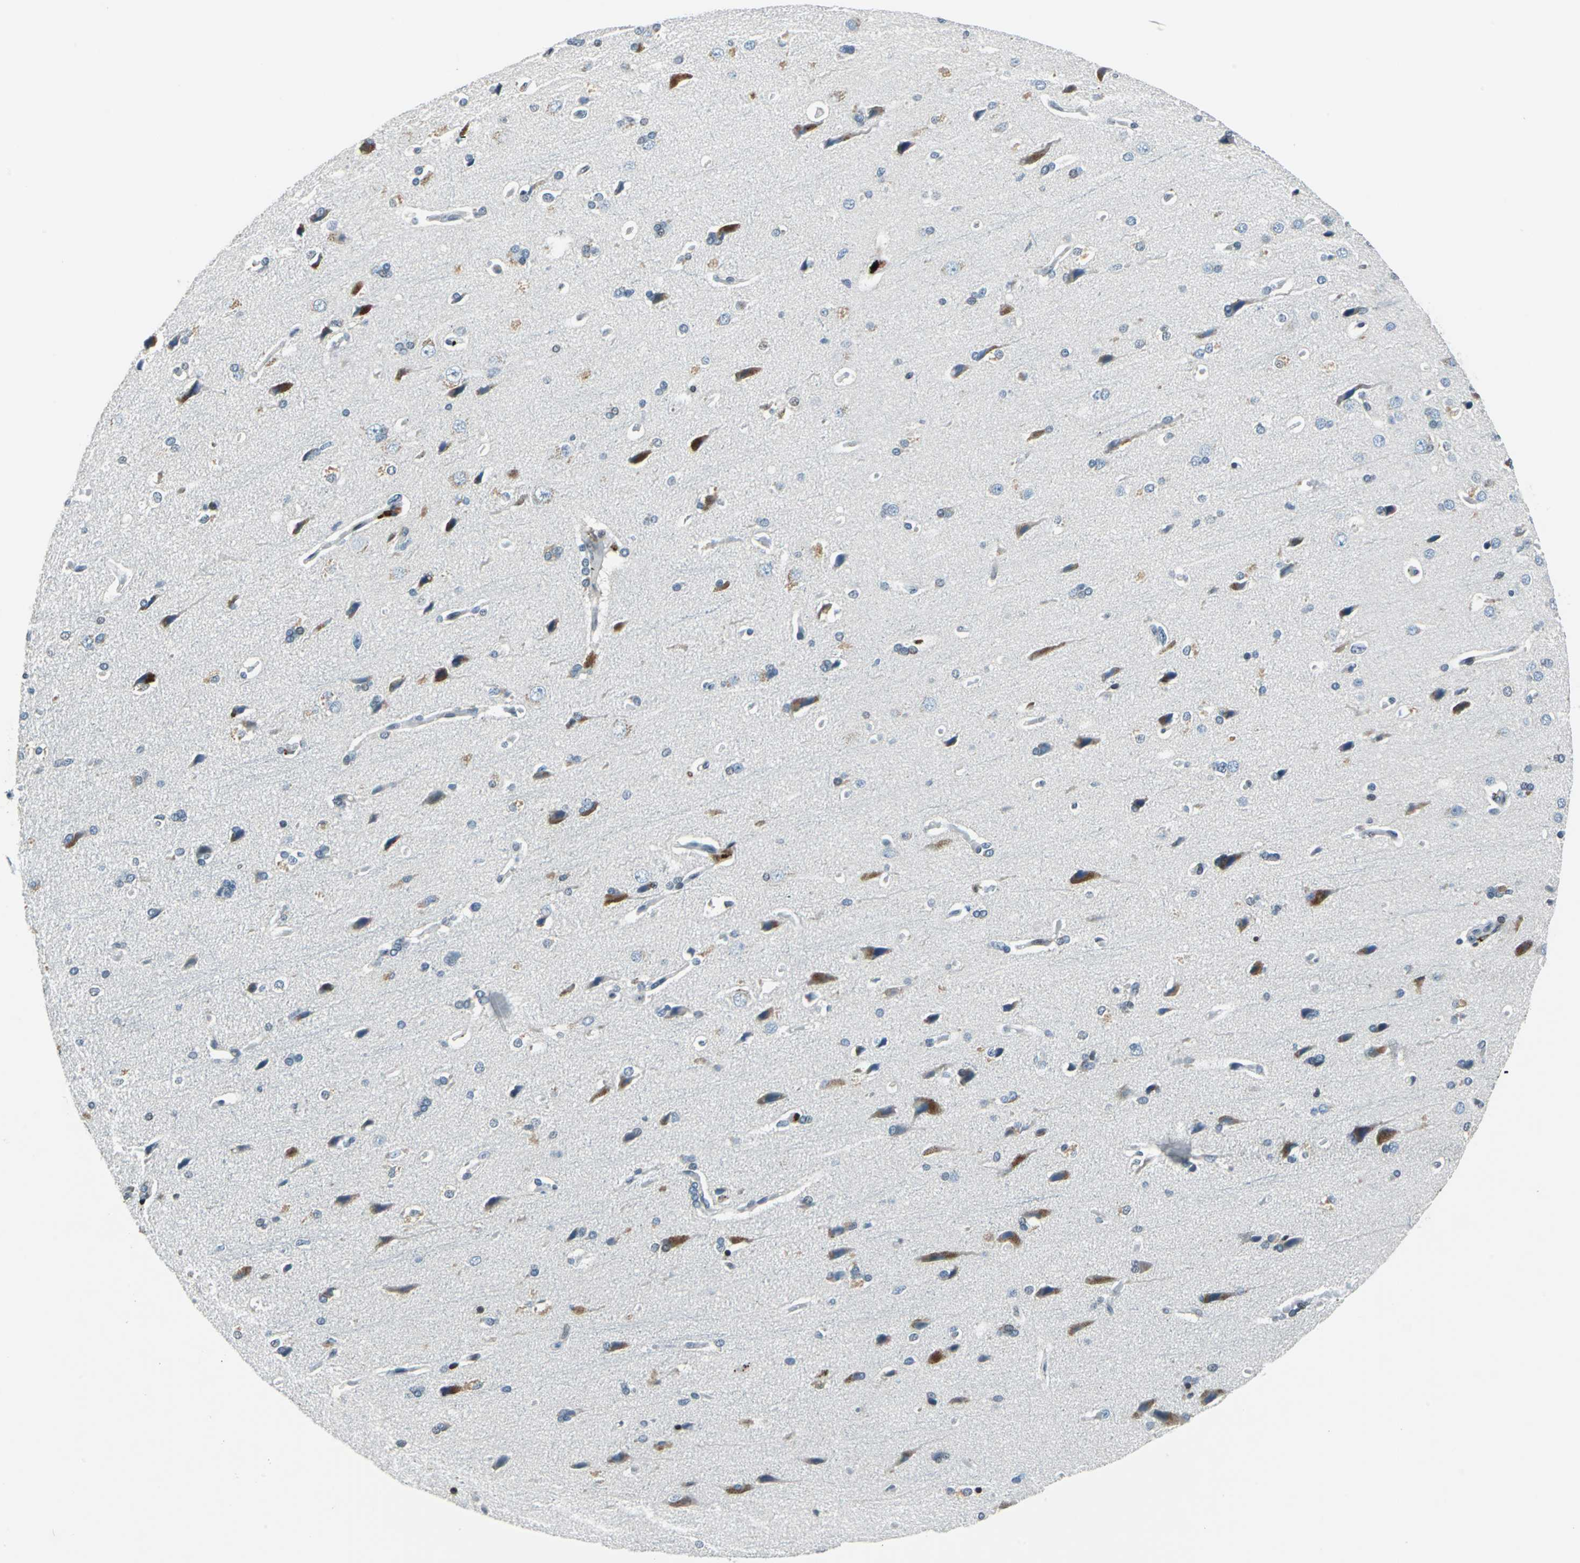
{"staining": {"intensity": "negative", "quantity": "none", "location": "none"}, "tissue": "cerebral cortex", "cell_type": "Endothelial cells", "image_type": "normal", "snomed": [{"axis": "morphology", "description": "Normal tissue, NOS"}, {"axis": "topography", "description": "Cerebral cortex"}], "caption": "Protein analysis of unremarkable cerebral cortex shows no significant positivity in endothelial cells. The staining is performed using DAB (3,3'-diaminobenzidine) brown chromogen with nuclei counter-stained in using hematoxylin.", "gene": "HCFC2", "patient": {"sex": "male", "age": 62}}